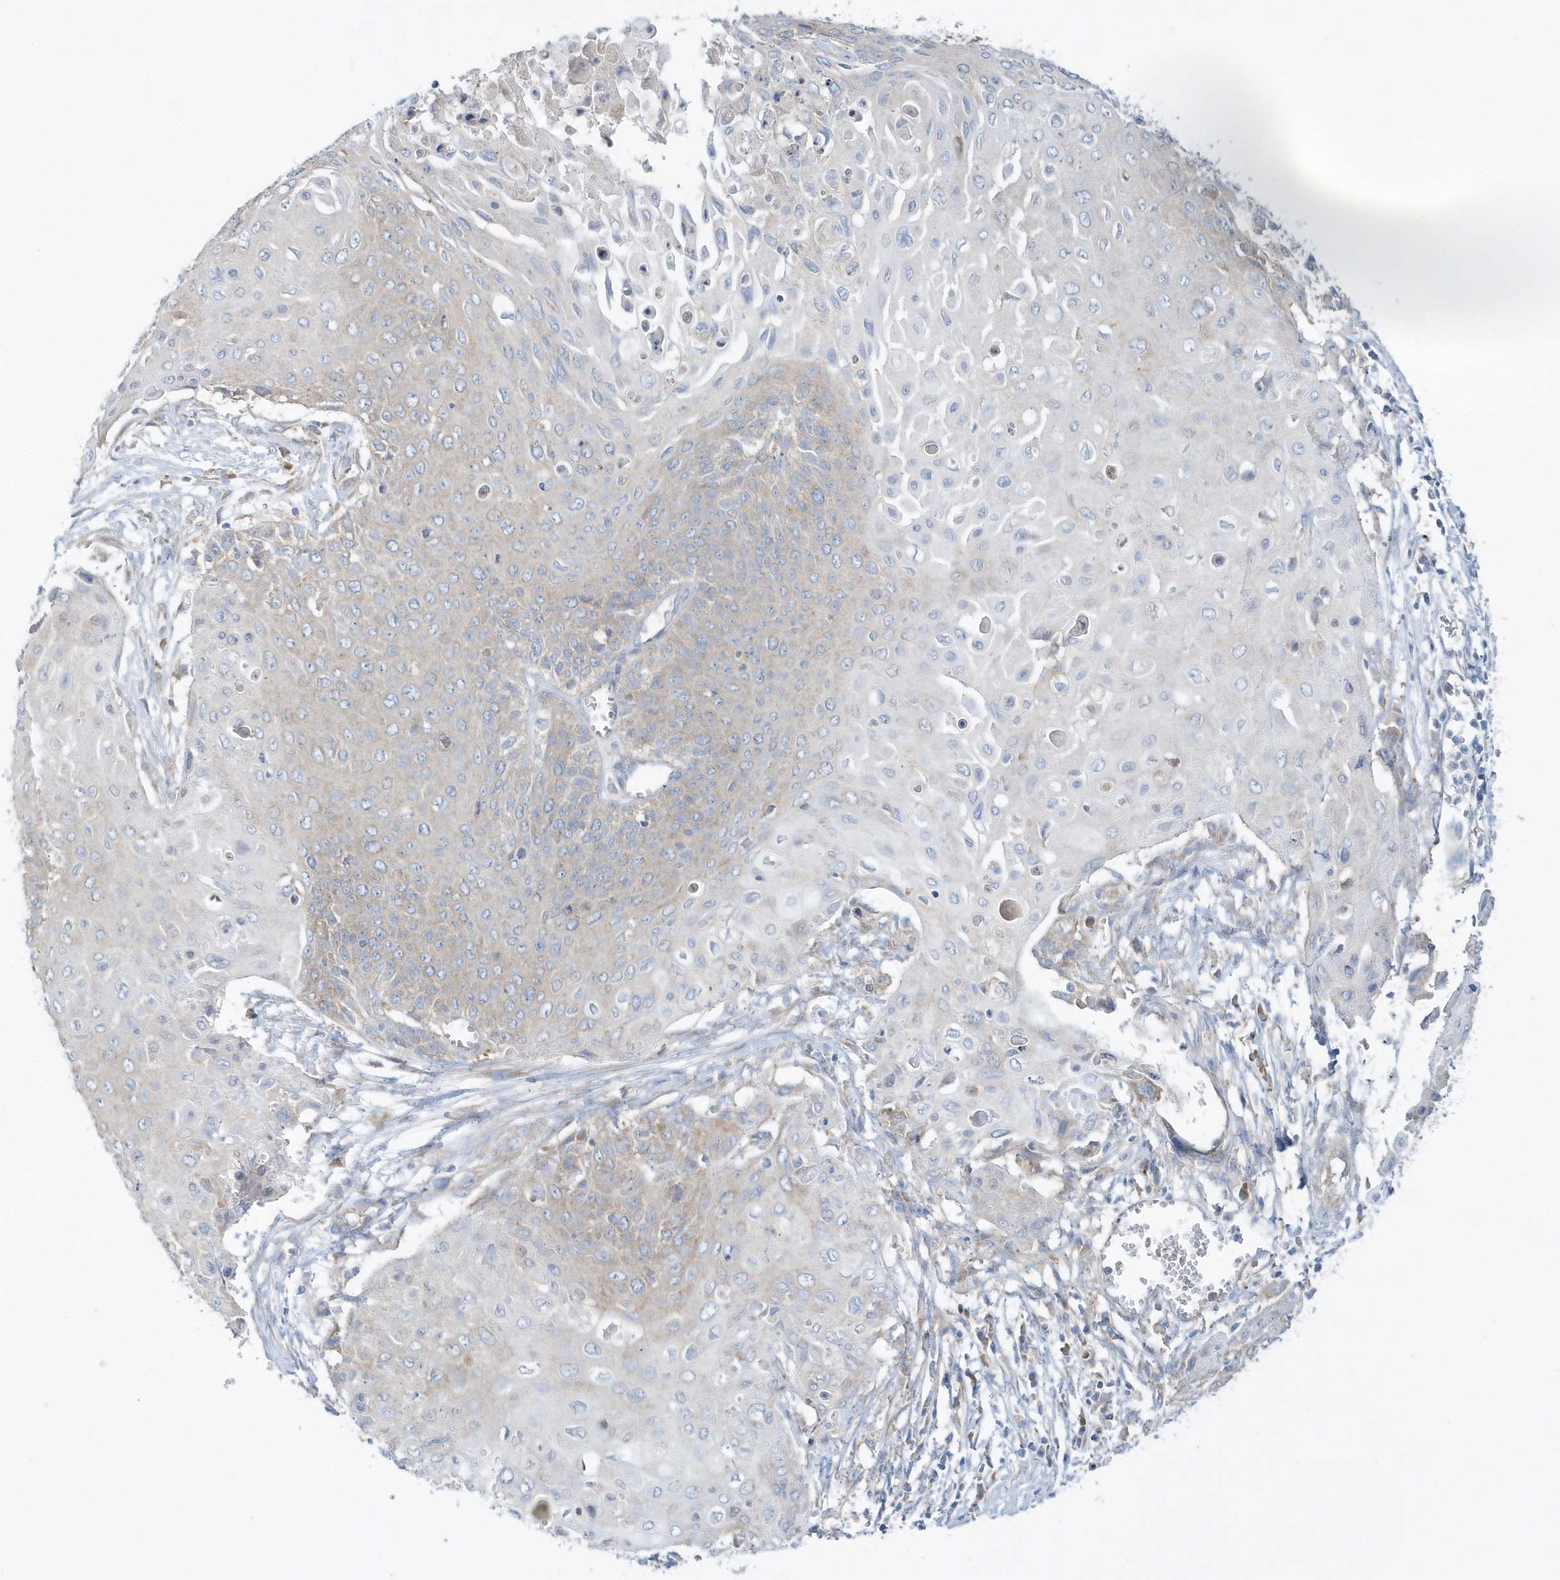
{"staining": {"intensity": "moderate", "quantity": "<25%", "location": "cytoplasmic/membranous"}, "tissue": "cervical cancer", "cell_type": "Tumor cells", "image_type": "cancer", "snomed": [{"axis": "morphology", "description": "Squamous cell carcinoma, NOS"}, {"axis": "topography", "description": "Cervix"}], "caption": "Tumor cells reveal low levels of moderate cytoplasmic/membranous expression in about <25% of cells in cervical cancer (squamous cell carcinoma).", "gene": "EIF3C", "patient": {"sex": "female", "age": 39}}